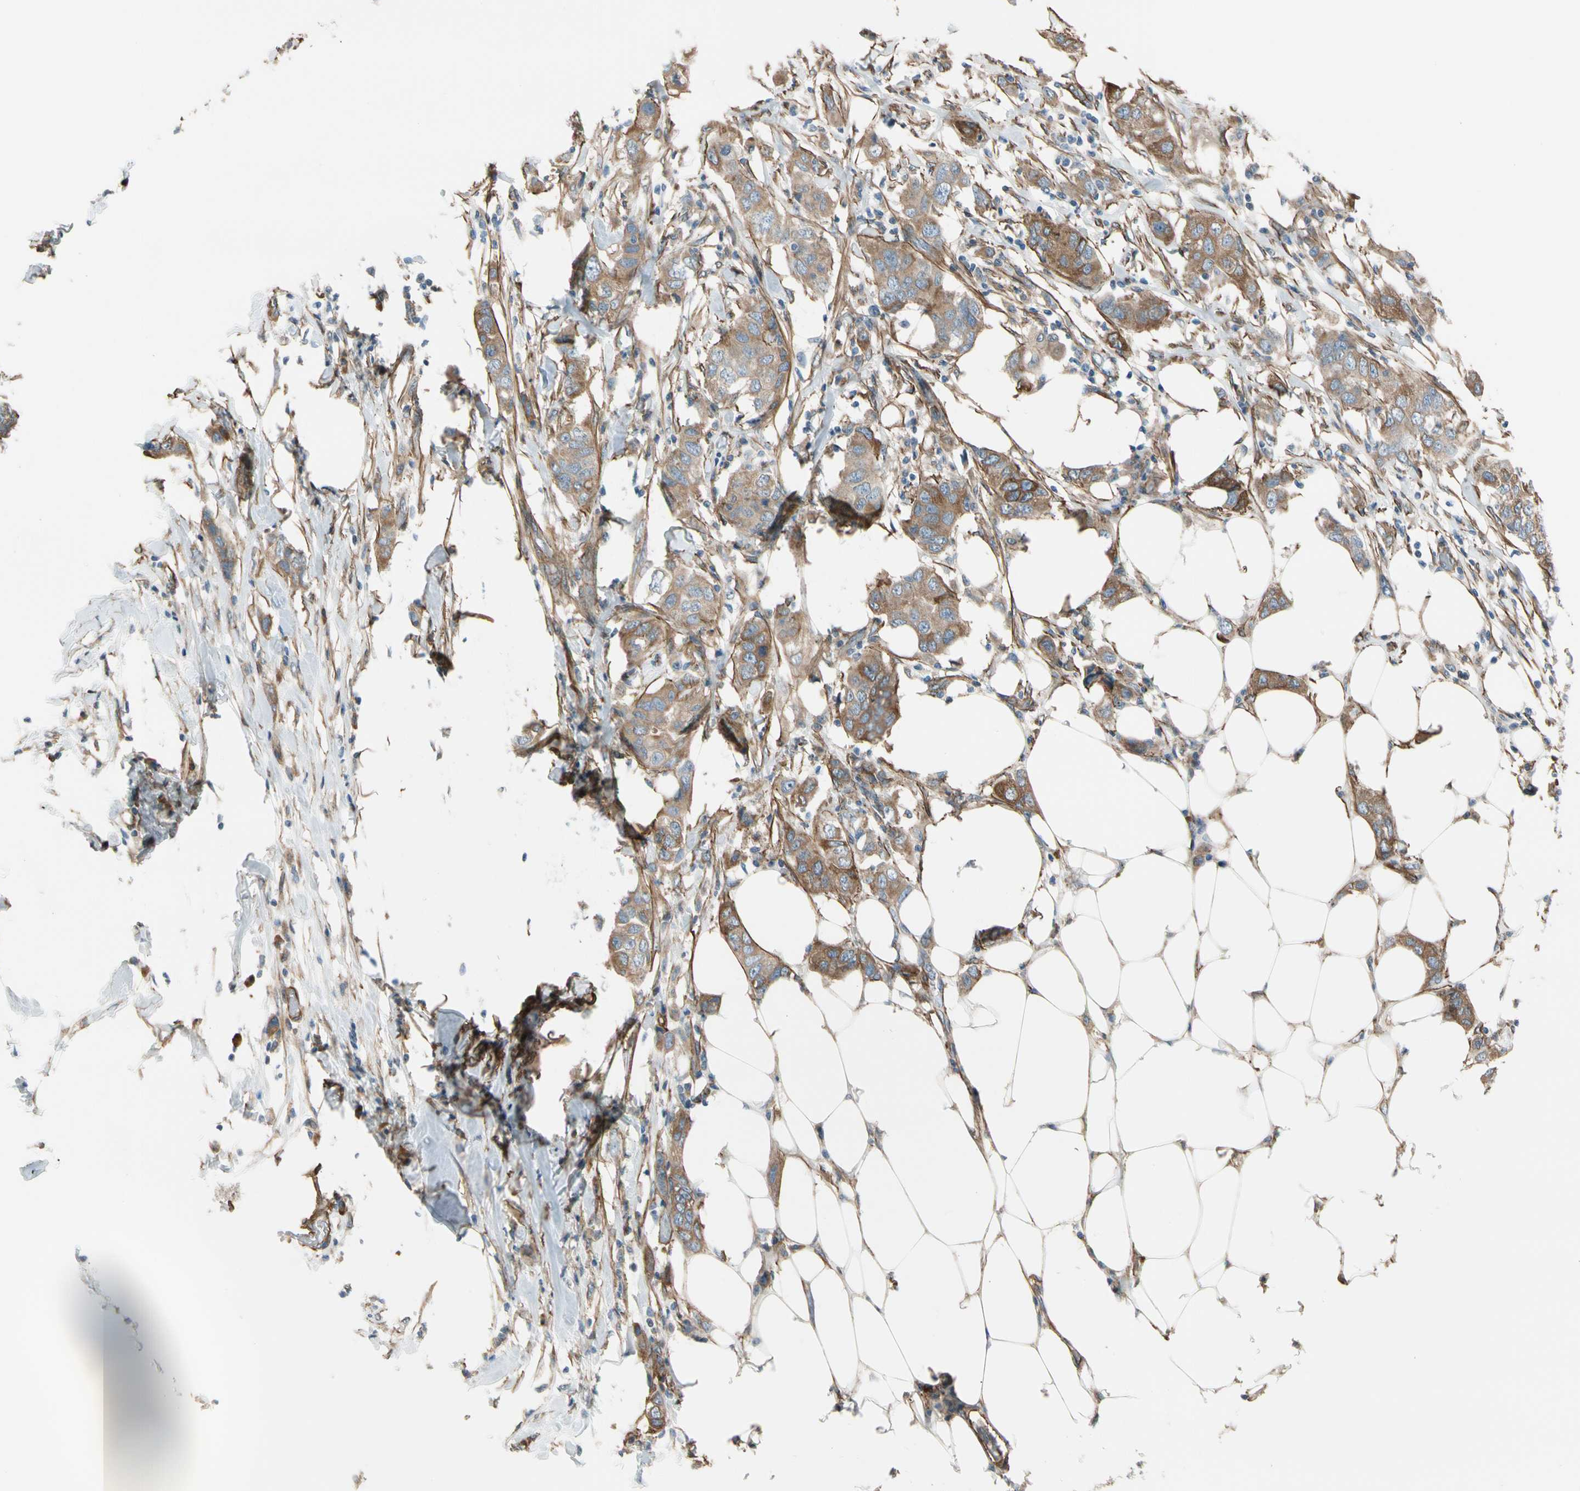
{"staining": {"intensity": "moderate", "quantity": ">75%", "location": "cytoplasmic/membranous"}, "tissue": "breast cancer", "cell_type": "Tumor cells", "image_type": "cancer", "snomed": [{"axis": "morphology", "description": "Duct carcinoma"}, {"axis": "topography", "description": "Breast"}], "caption": "Breast cancer tissue reveals moderate cytoplasmic/membranous expression in approximately >75% of tumor cells", "gene": "LIMK2", "patient": {"sex": "female", "age": 50}}